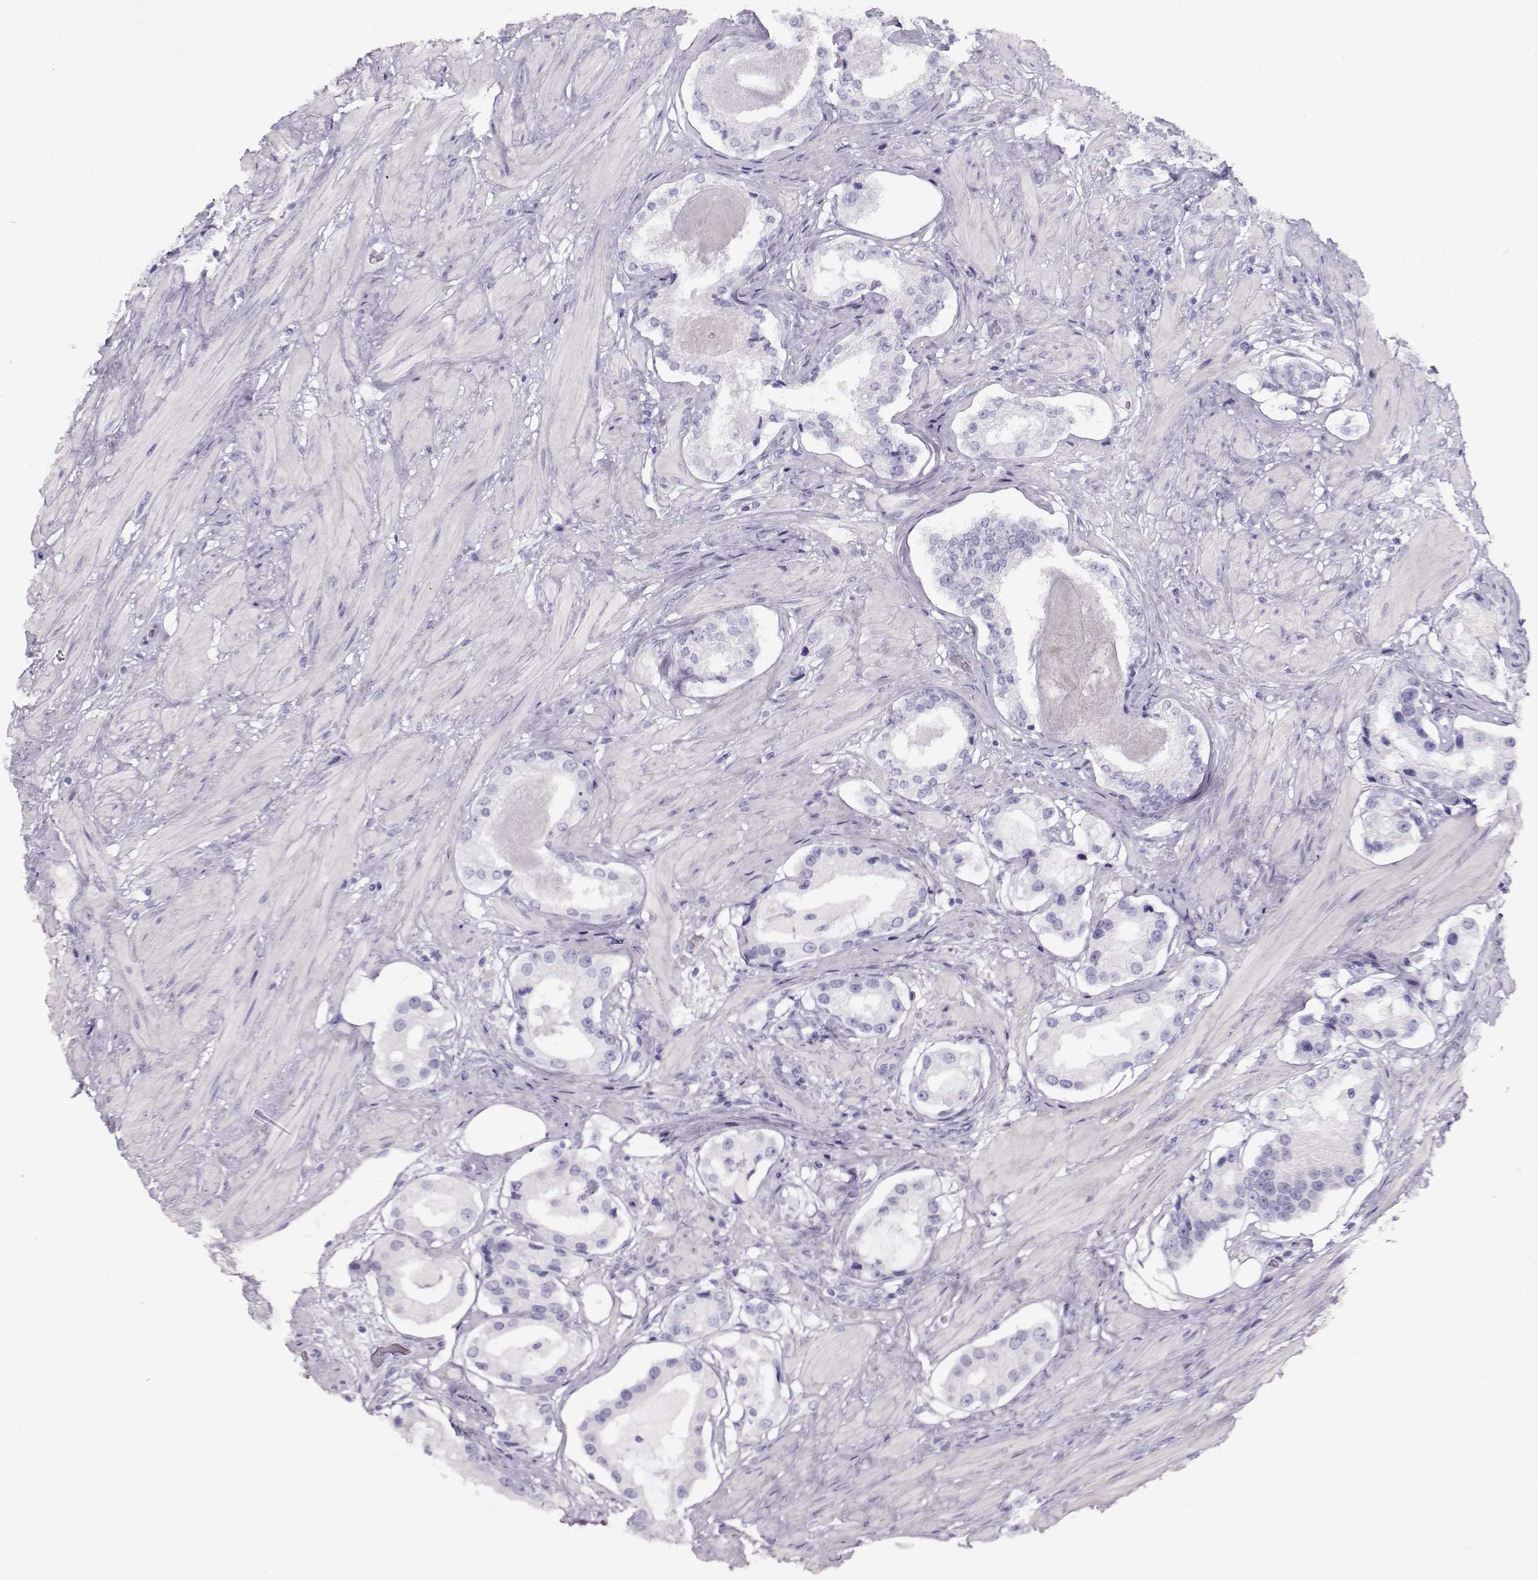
{"staining": {"intensity": "negative", "quantity": "none", "location": "none"}, "tissue": "prostate cancer", "cell_type": "Tumor cells", "image_type": "cancer", "snomed": [{"axis": "morphology", "description": "Adenocarcinoma, Low grade"}, {"axis": "topography", "description": "Prostate"}], "caption": "The micrograph demonstrates no staining of tumor cells in prostate low-grade adenocarcinoma.", "gene": "ACTN2", "patient": {"sex": "male", "age": 60}}